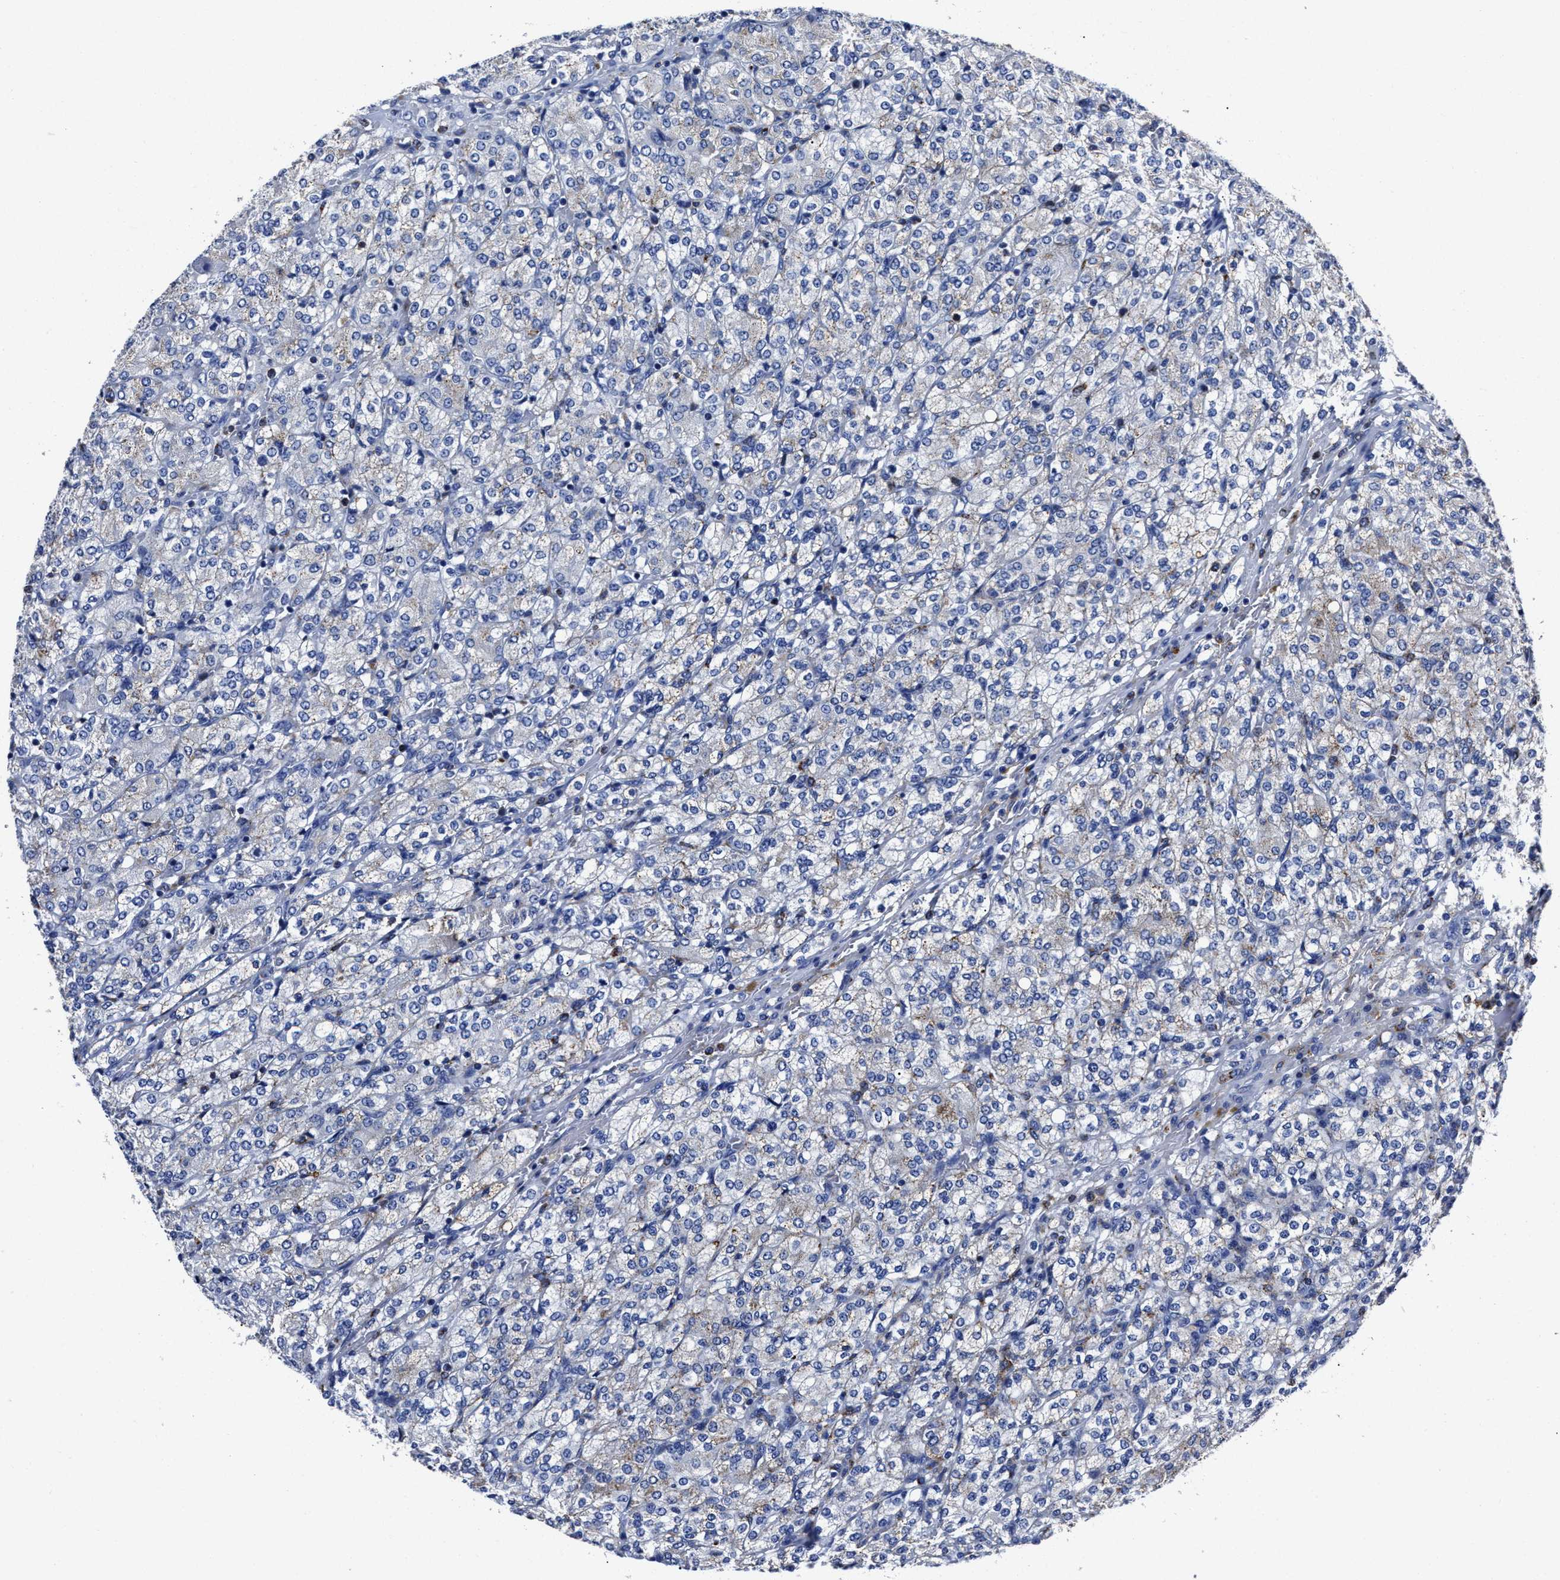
{"staining": {"intensity": "moderate", "quantity": "25%-75%", "location": "cytoplasmic/membranous"}, "tissue": "renal cancer", "cell_type": "Tumor cells", "image_type": "cancer", "snomed": [{"axis": "morphology", "description": "Adenocarcinoma, NOS"}, {"axis": "topography", "description": "Kidney"}], "caption": "High-power microscopy captured an immunohistochemistry (IHC) image of renal cancer (adenocarcinoma), revealing moderate cytoplasmic/membranous staining in approximately 25%-75% of tumor cells. (DAB (3,3'-diaminobenzidine) IHC with brightfield microscopy, high magnification).", "gene": "LAMTOR4", "patient": {"sex": "male", "age": 77}}